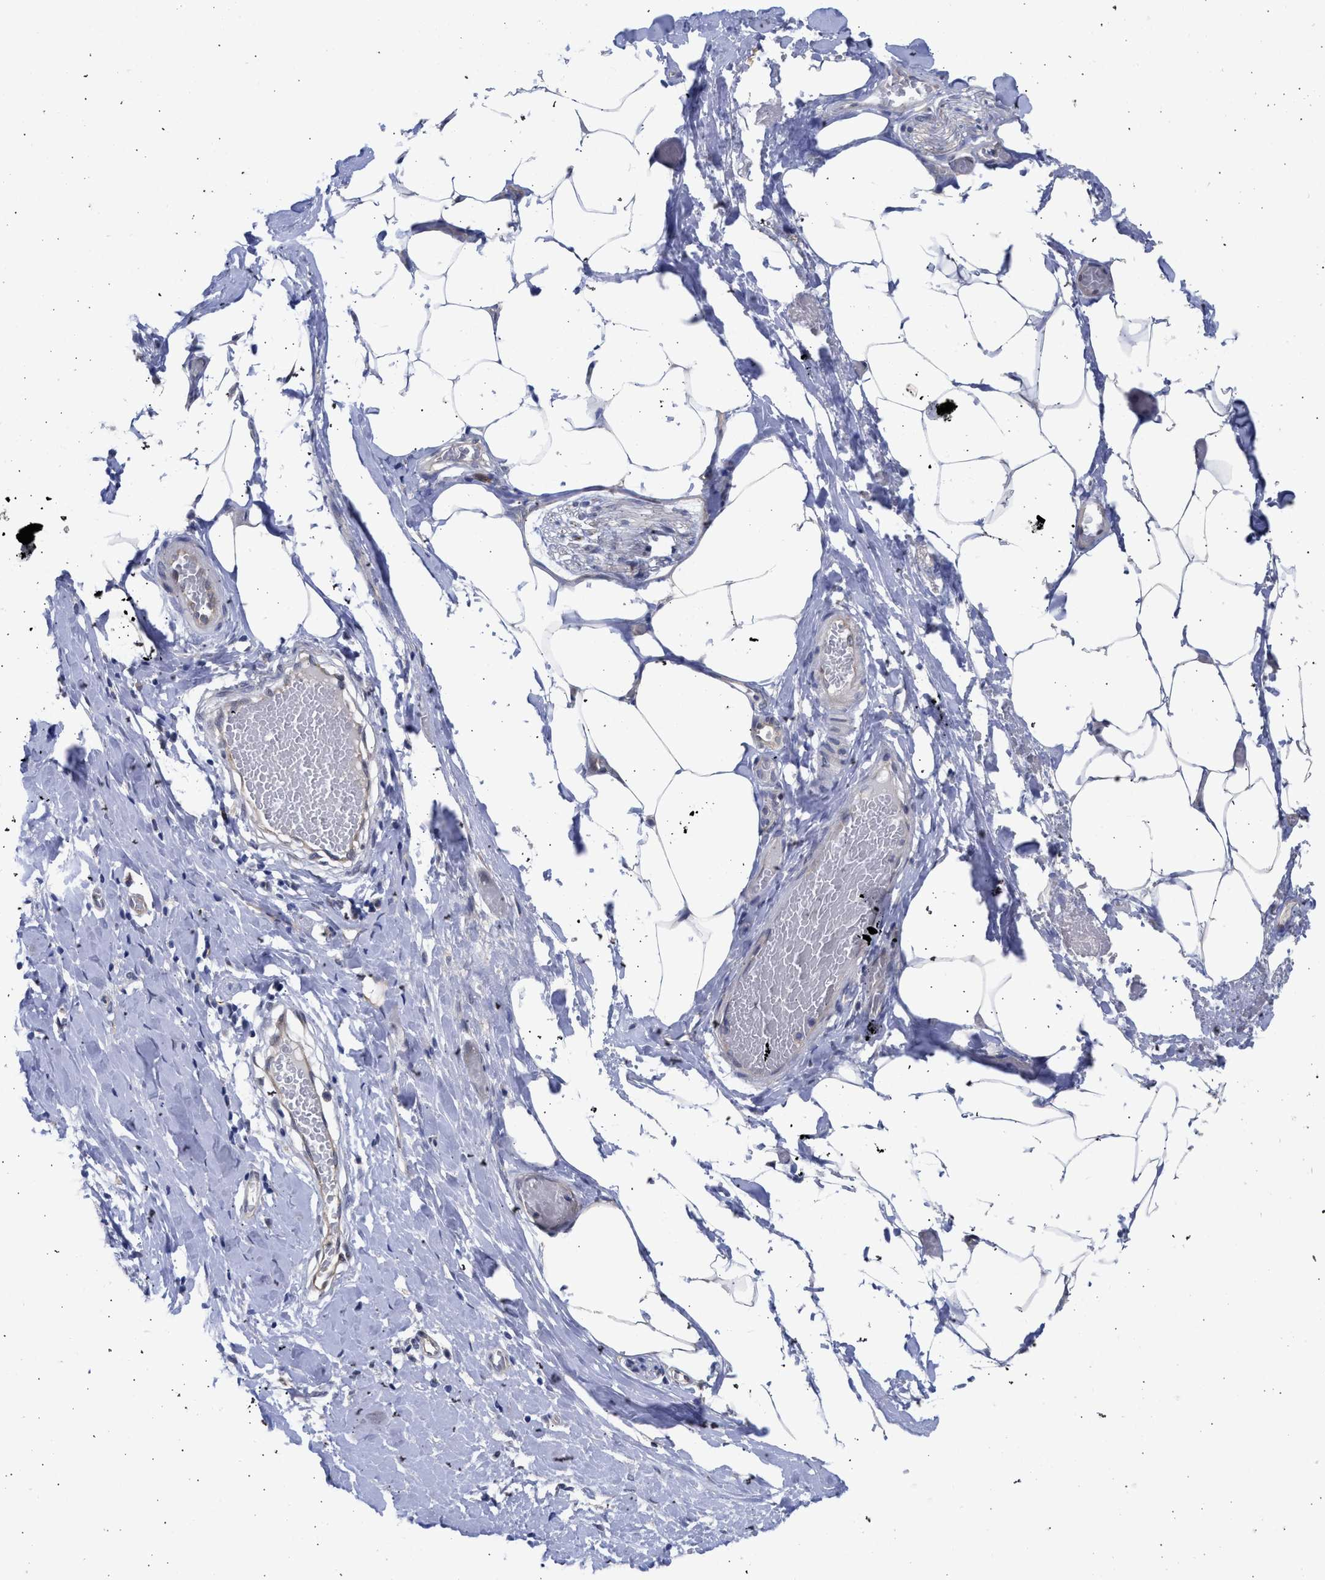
{"staining": {"intensity": "moderate", "quantity": "<25%", "location": "cytoplasmic/membranous,nuclear"}, "tissue": "adipose tissue", "cell_type": "Adipocytes", "image_type": "normal", "snomed": [{"axis": "morphology", "description": "Normal tissue, NOS"}, {"axis": "morphology", "description": "Adenocarcinoma, NOS"}, {"axis": "topography", "description": "Colon"}, {"axis": "topography", "description": "Peripheral nerve tissue"}], "caption": "Adipose tissue stained with DAB IHC displays low levels of moderate cytoplasmic/membranous,nuclear positivity in about <25% of adipocytes. (DAB IHC with brightfield microscopy, high magnification).", "gene": "THRA", "patient": {"sex": "male", "age": 14}}